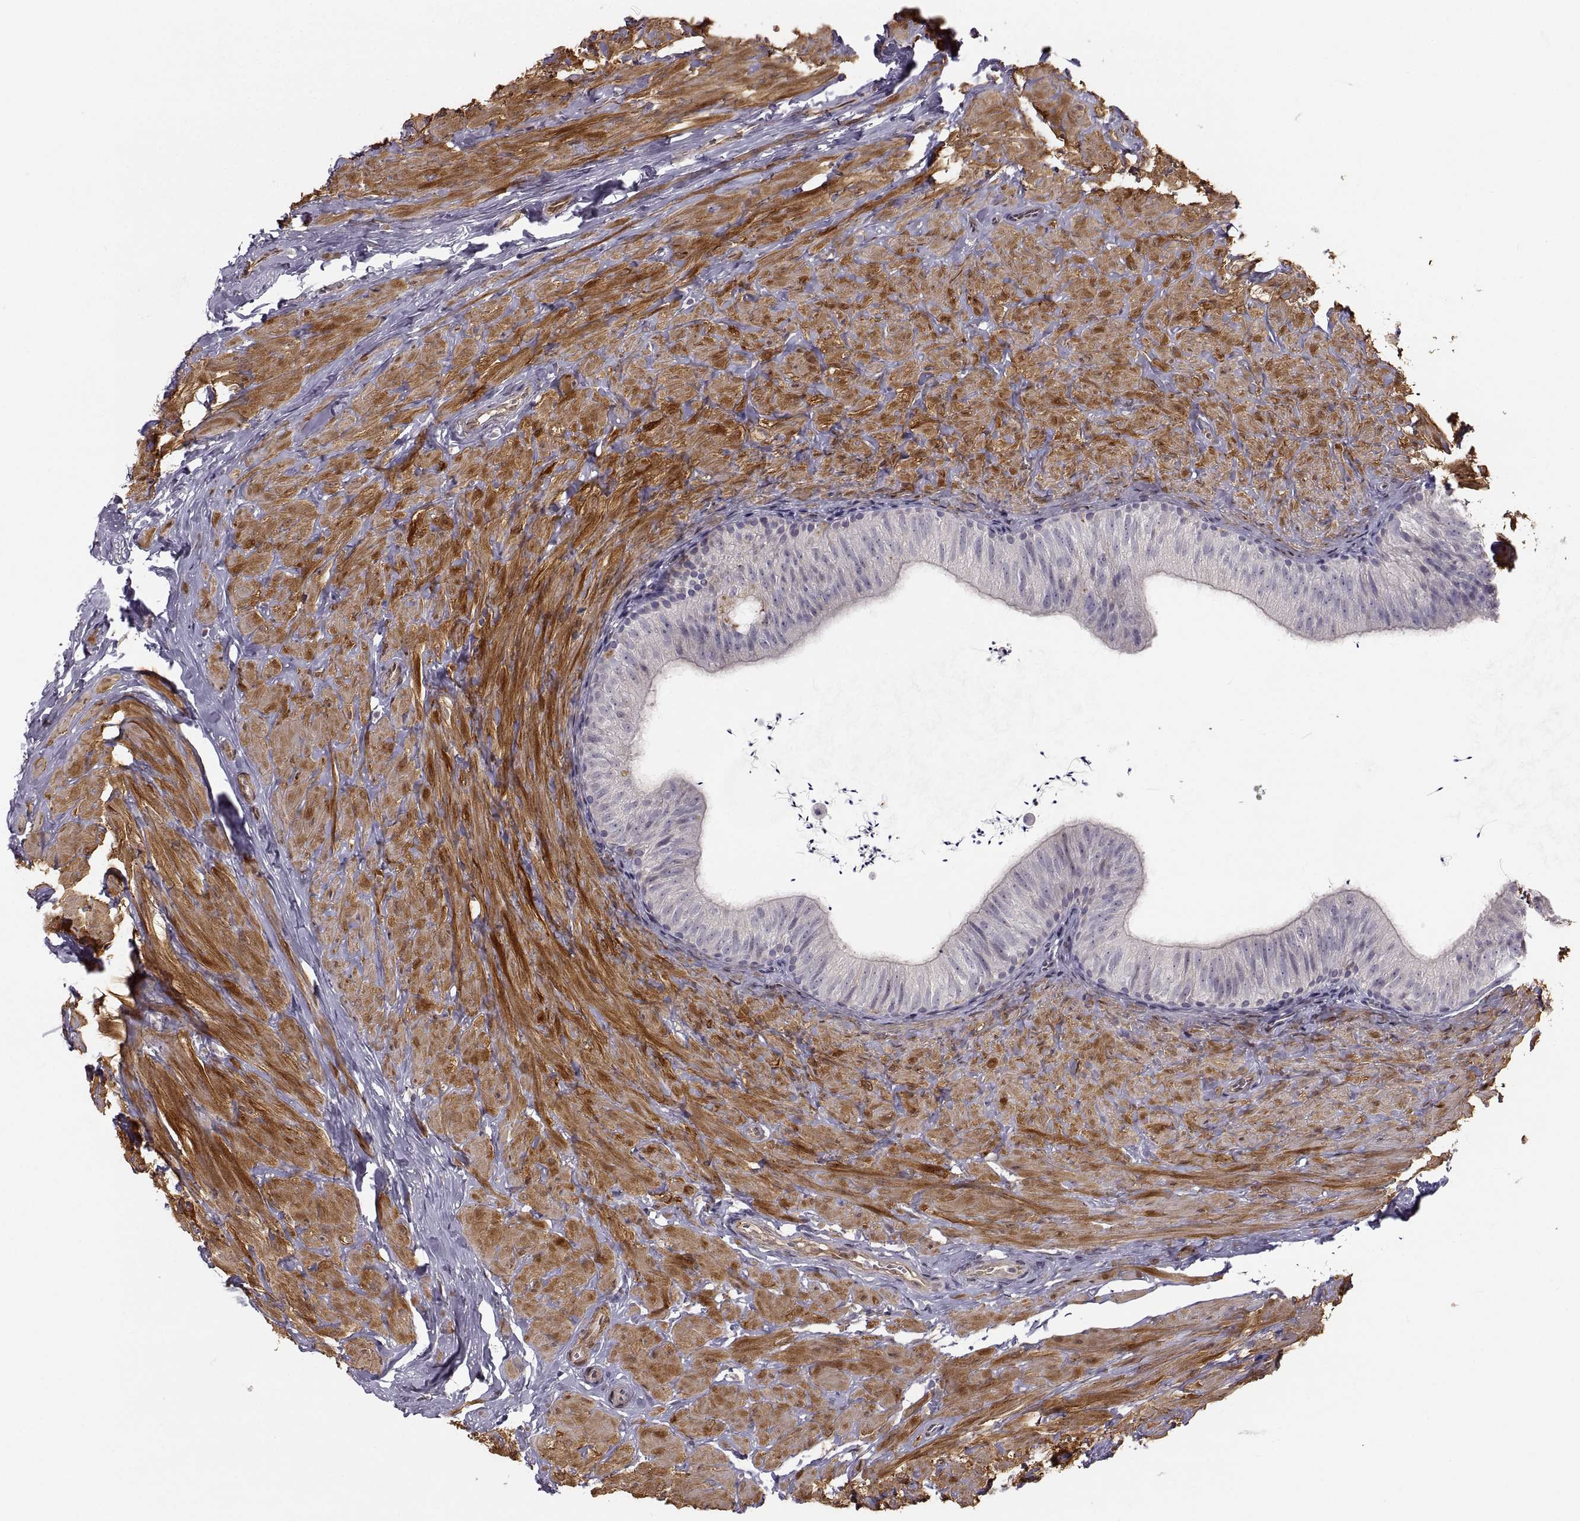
{"staining": {"intensity": "negative", "quantity": "none", "location": "none"}, "tissue": "epididymis", "cell_type": "Glandular cells", "image_type": "normal", "snomed": [{"axis": "morphology", "description": "Normal tissue, NOS"}, {"axis": "topography", "description": "Epididymis"}], "caption": "Immunohistochemistry image of unremarkable epididymis stained for a protein (brown), which reveals no expression in glandular cells. (DAB immunohistochemistry visualized using brightfield microscopy, high magnification).", "gene": "PGM5", "patient": {"sex": "male", "age": 32}}